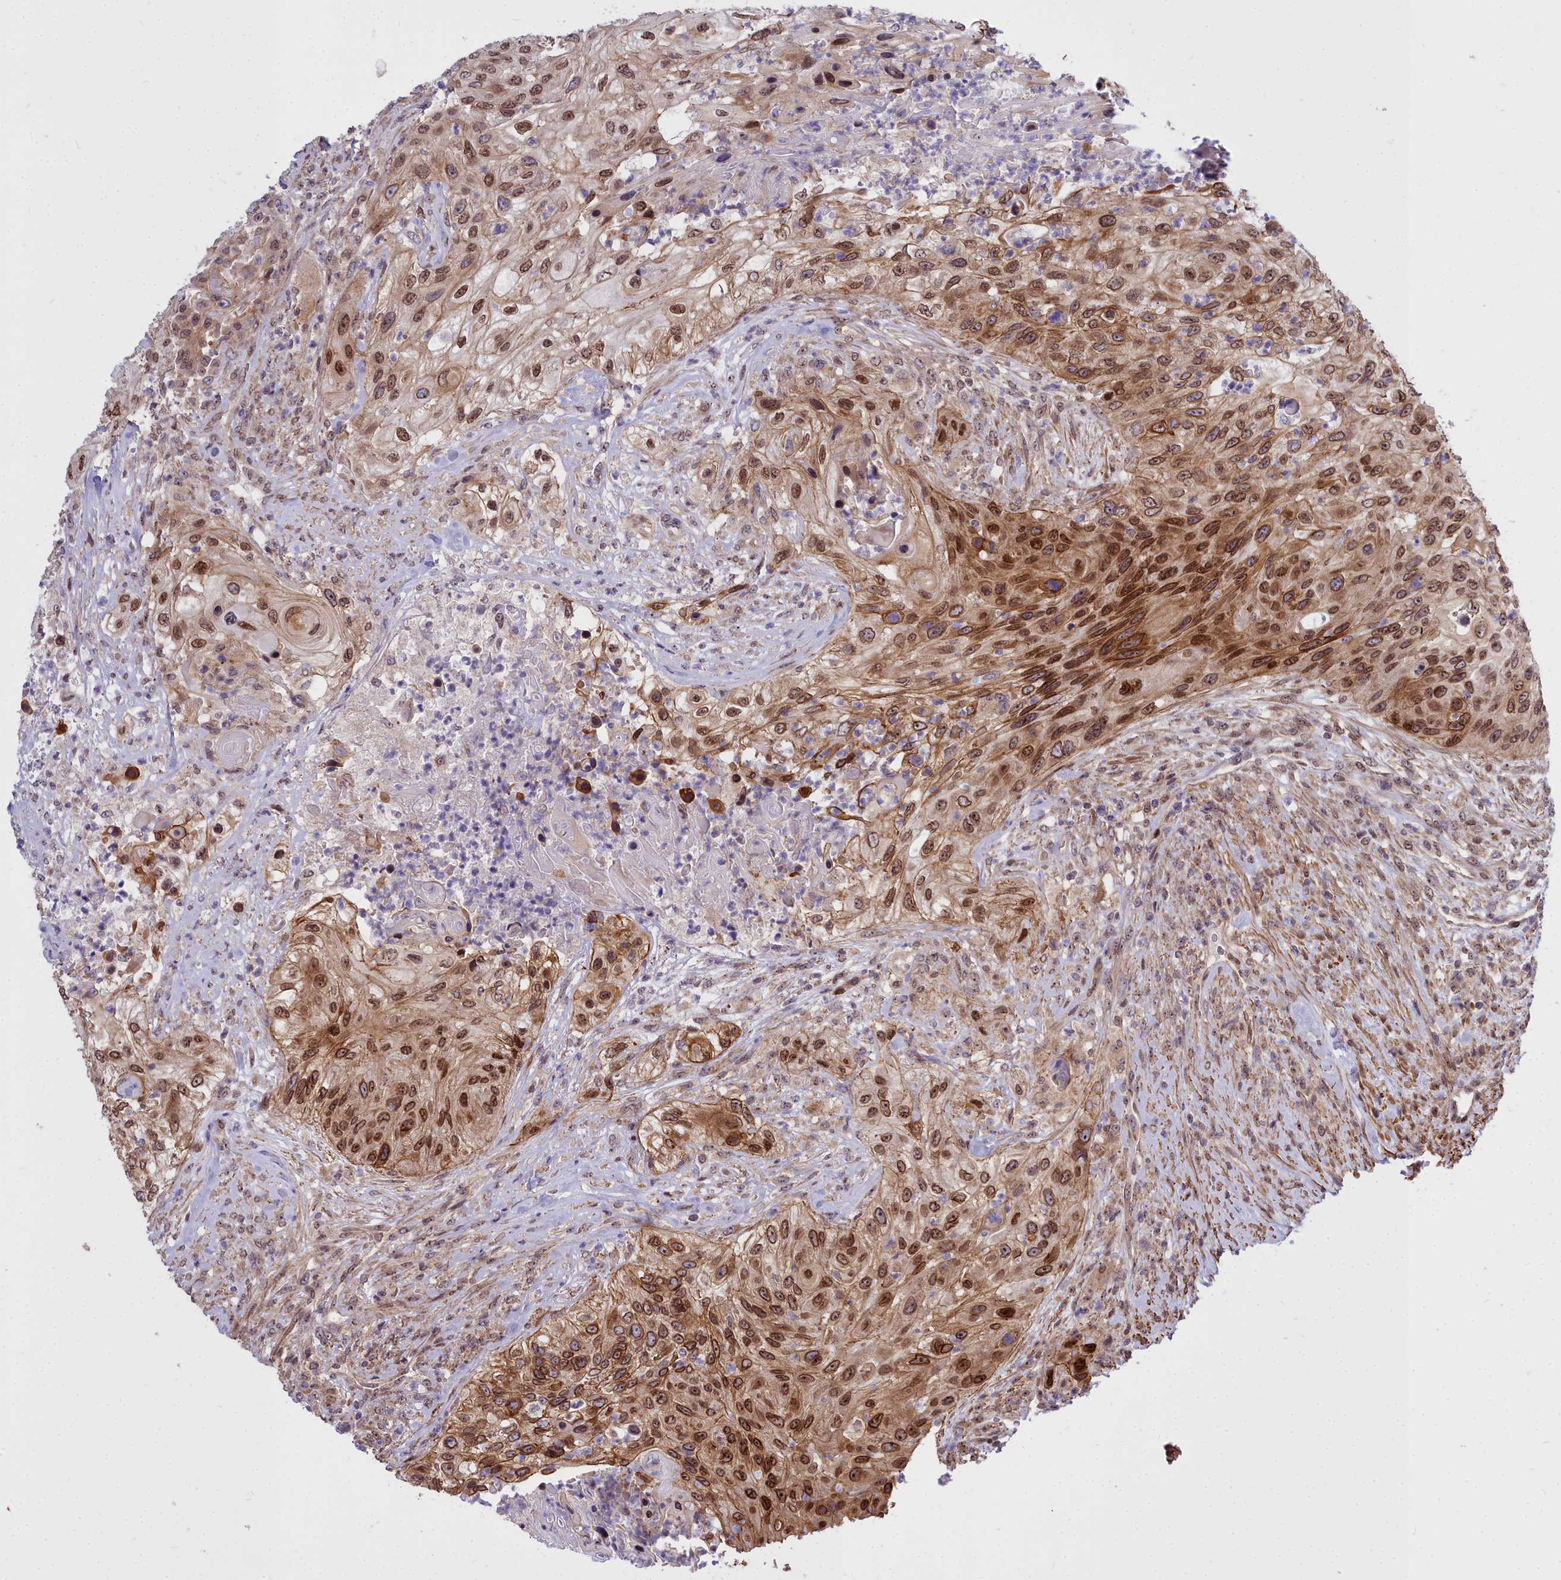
{"staining": {"intensity": "moderate", "quantity": ">75%", "location": "cytoplasmic/membranous,nuclear"}, "tissue": "urothelial cancer", "cell_type": "Tumor cells", "image_type": "cancer", "snomed": [{"axis": "morphology", "description": "Urothelial carcinoma, High grade"}, {"axis": "topography", "description": "Urinary bladder"}], "caption": "Urothelial cancer stained for a protein displays moderate cytoplasmic/membranous and nuclear positivity in tumor cells.", "gene": "ABCB8", "patient": {"sex": "female", "age": 60}}